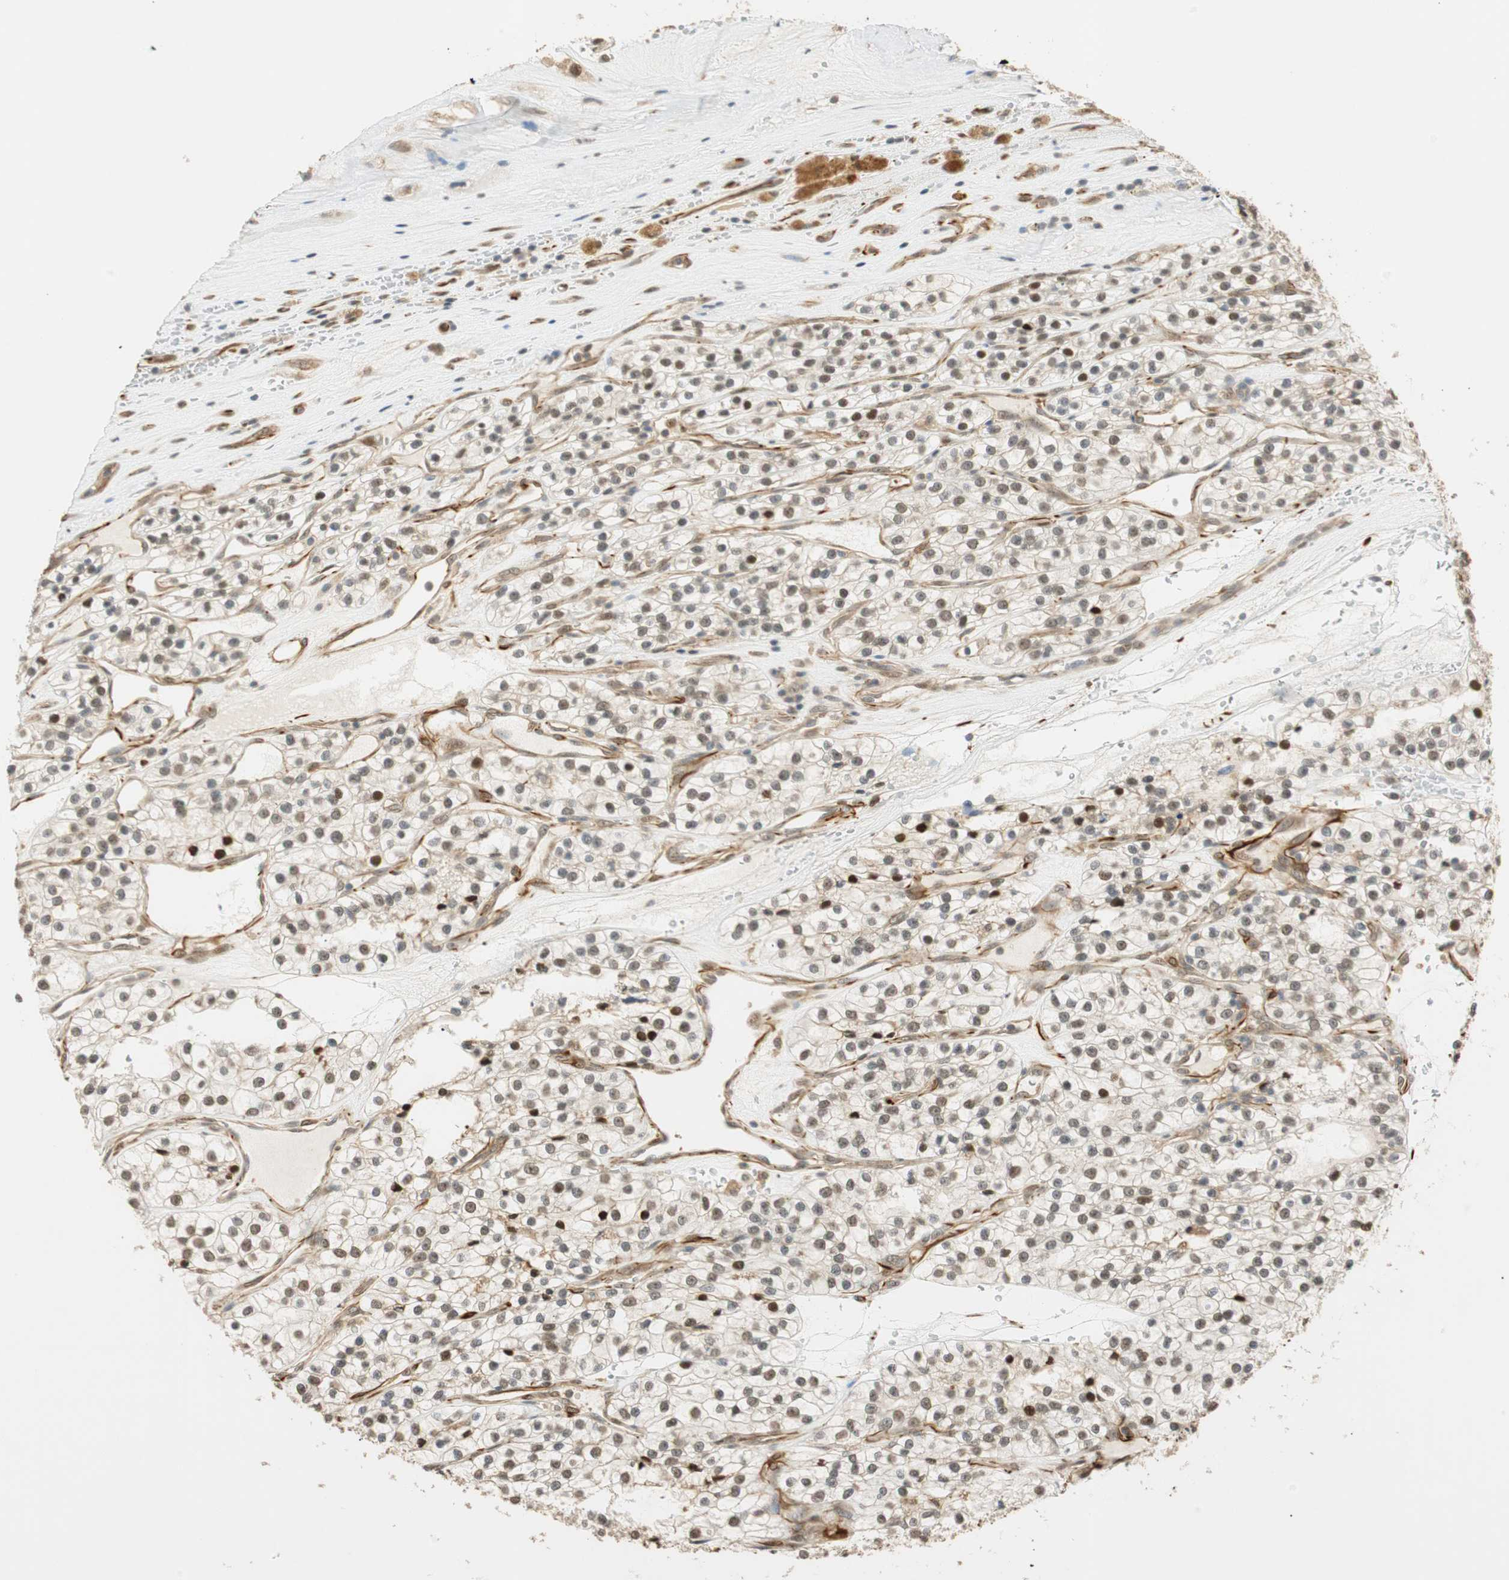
{"staining": {"intensity": "weak", "quantity": "<25%", "location": "nuclear"}, "tissue": "renal cancer", "cell_type": "Tumor cells", "image_type": "cancer", "snomed": [{"axis": "morphology", "description": "Adenocarcinoma, NOS"}, {"axis": "topography", "description": "Kidney"}], "caption": "Renal adenocarcinoma was stained to show a protein in brown. There is no significant expression in tumor cells.", "gene": "NES", "patient": {"sex": "female", "age": 57}}